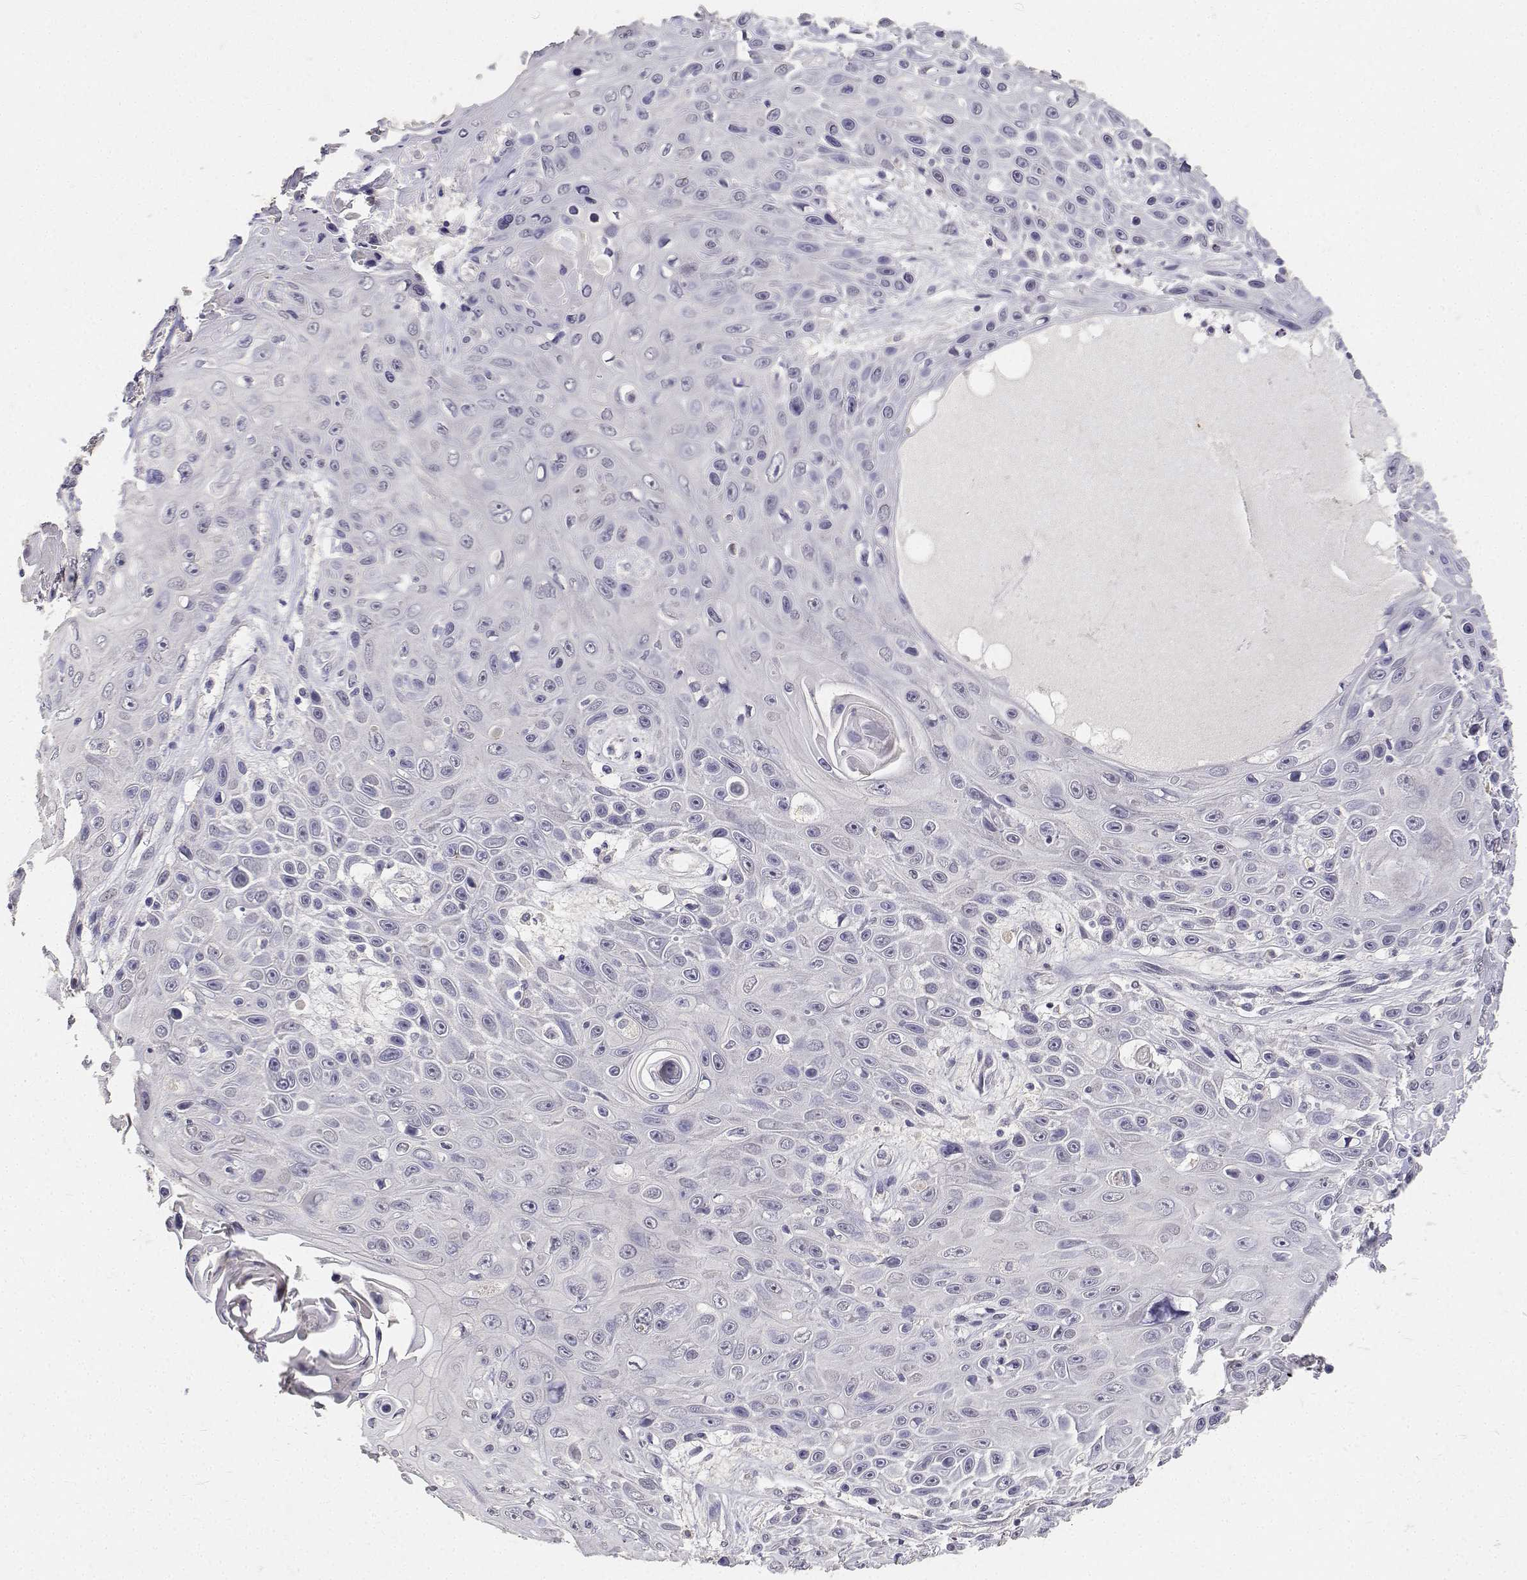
{"staining": {"intensity": "negative", "quantity": "none", "location": "none"}, "tissue": "skin cancer", "cell_type": "Tumor cells", "image_type": "cancer", "snomed": [{"axis": "morphology", "description": "Squamous cell carcinoma, NOS"}, {"axis": "topography", "description": "Skin"}], "caption": "Immunohistochemistry histopathology image of neoplastic tissue: human skin cancer (squamous cell carcinoma) stained with DAB exhibits no significant protein staining in tumor cells. (Brightfield microscopy of DAB immunohistochemistry at high magnification).", "gene": "PAEP", "patient": {"sex": "male", "age": 82}}